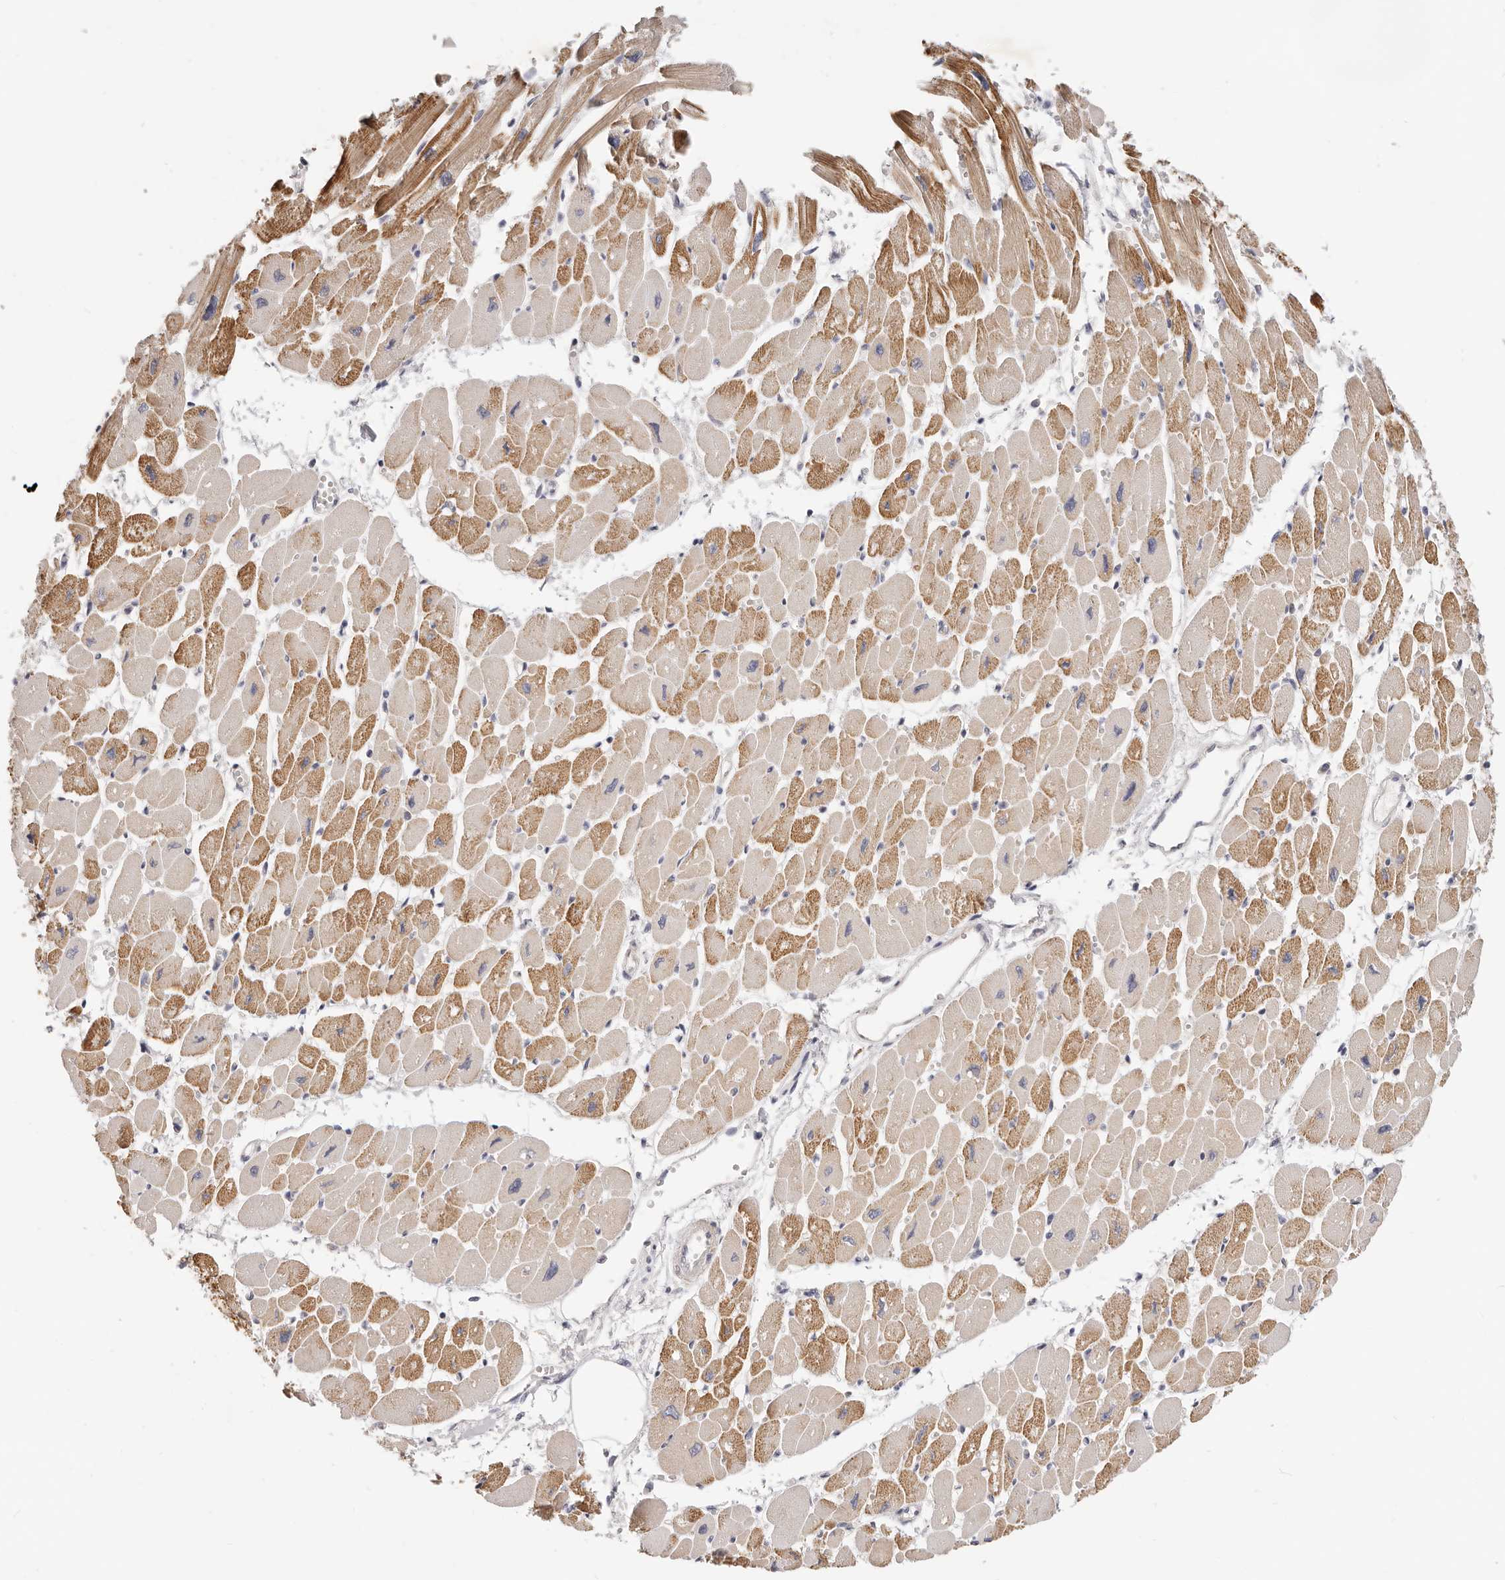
{"staining": {"intensity": "moderate", "quantity": ">75%", "location": "cytoplasmic/membranous"}, "tissue": "heart muscle", "cell_type": "Cardiomyocytes", "image_type": "normal", "snomed": [{"axis": "morphology", "description": "Normal tissue, NOS"}, {"axis": "topography", "description": "Heart"}], "caption": "Protein expression analysis of normal heart muscle reveals moderate cytoplasmic/membranous staining in about >75% of cardiomyocytes. (DAB IHC, brown staining for protein, blue staining for nuclei).", "gene": "TFB2M", "patient": {"sex": "female", "age": 54}}